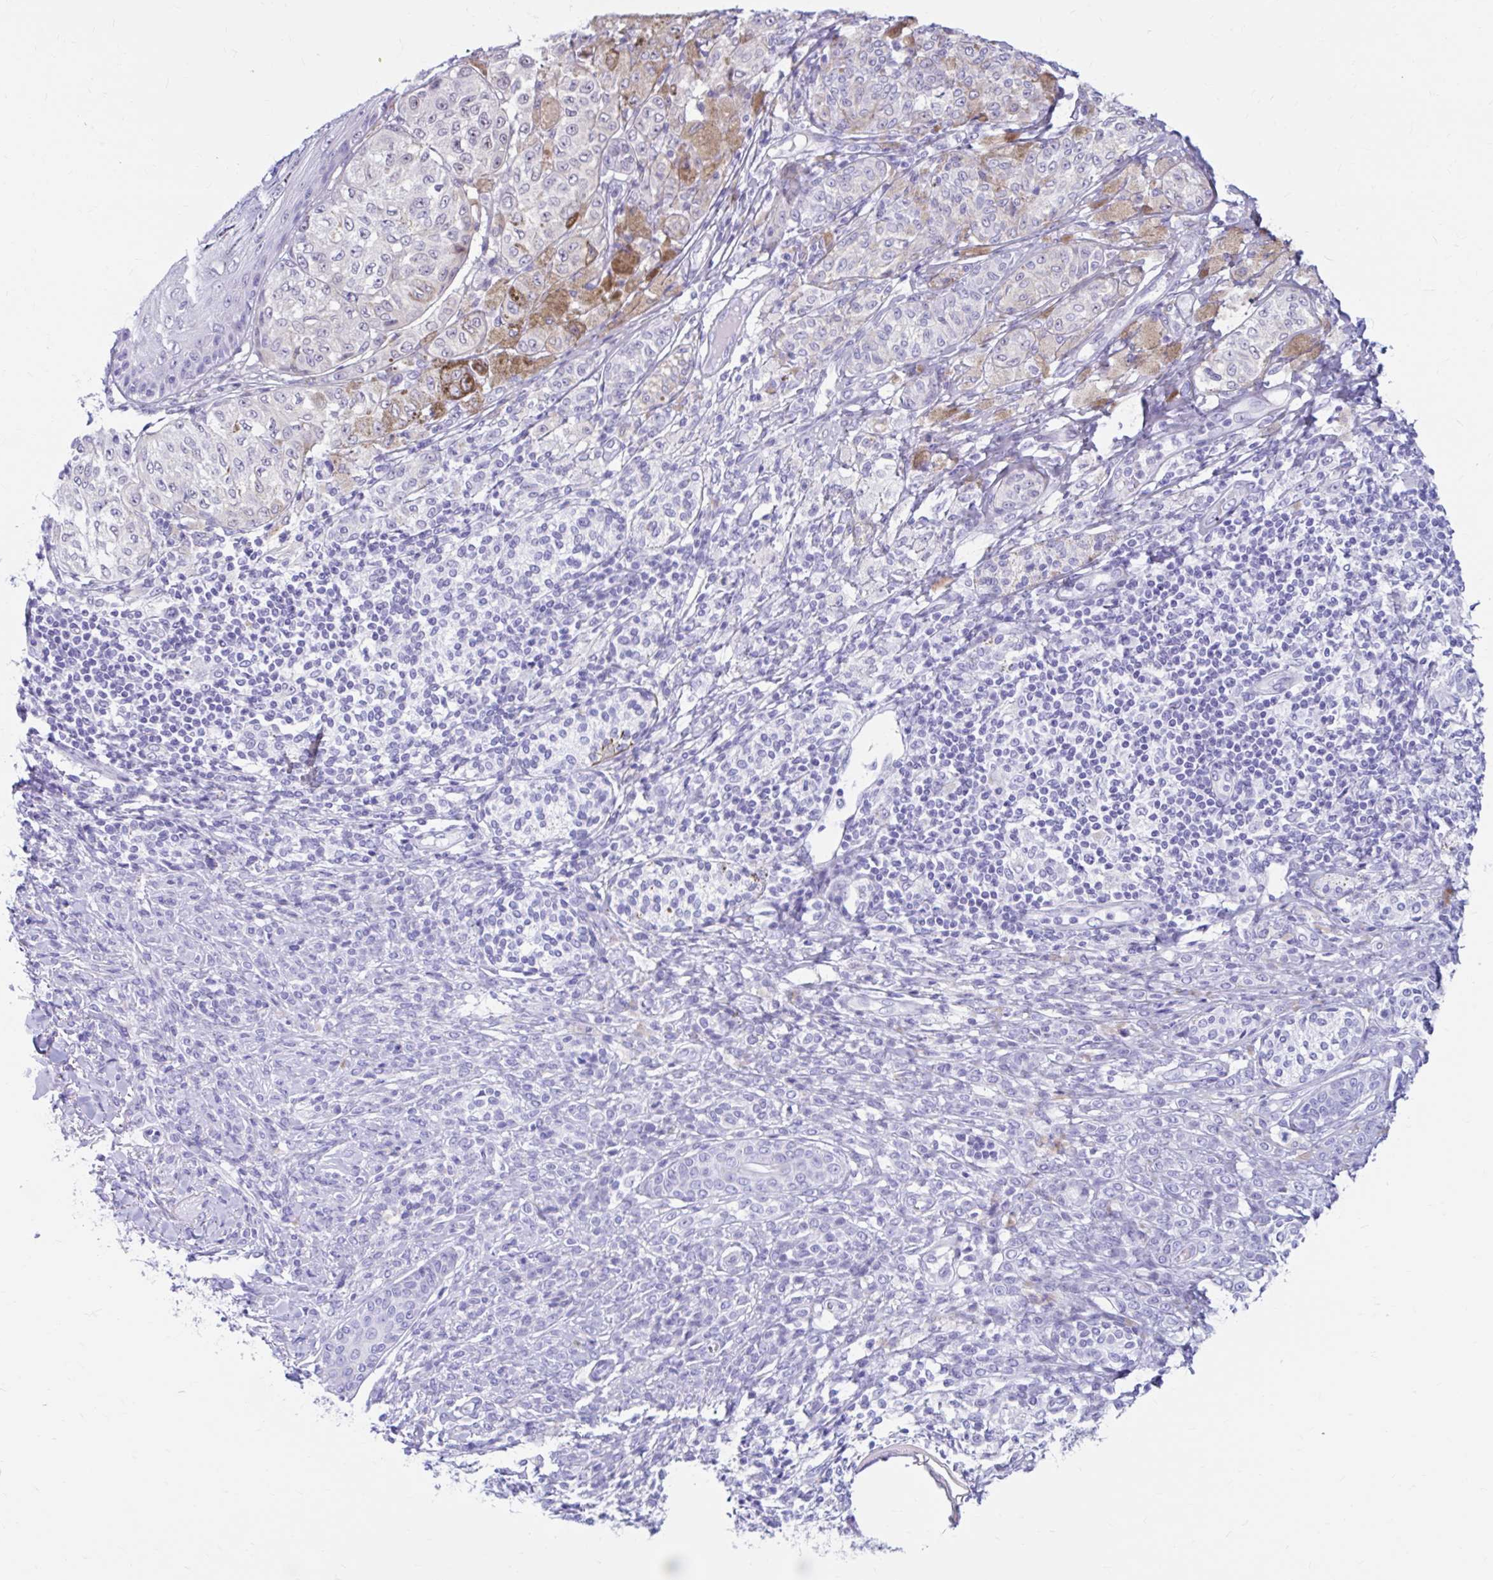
{"staining": {"intensity": "negative", "quantity": "none", "location": "none"}, "tissue": "melanoma", "cell_type": "Tumor cells", "image_type": "cancer", "snomed": [{"axis": "morphology", "description": "Malignant melanoma, NOS"}, {"axis": "topography", "description": "Skin"}], "caption": "Tumor cells show no significant expression in malignant melanoma.", "gene": "NSG2", "patient": {"sex": "male", "age": 42}}